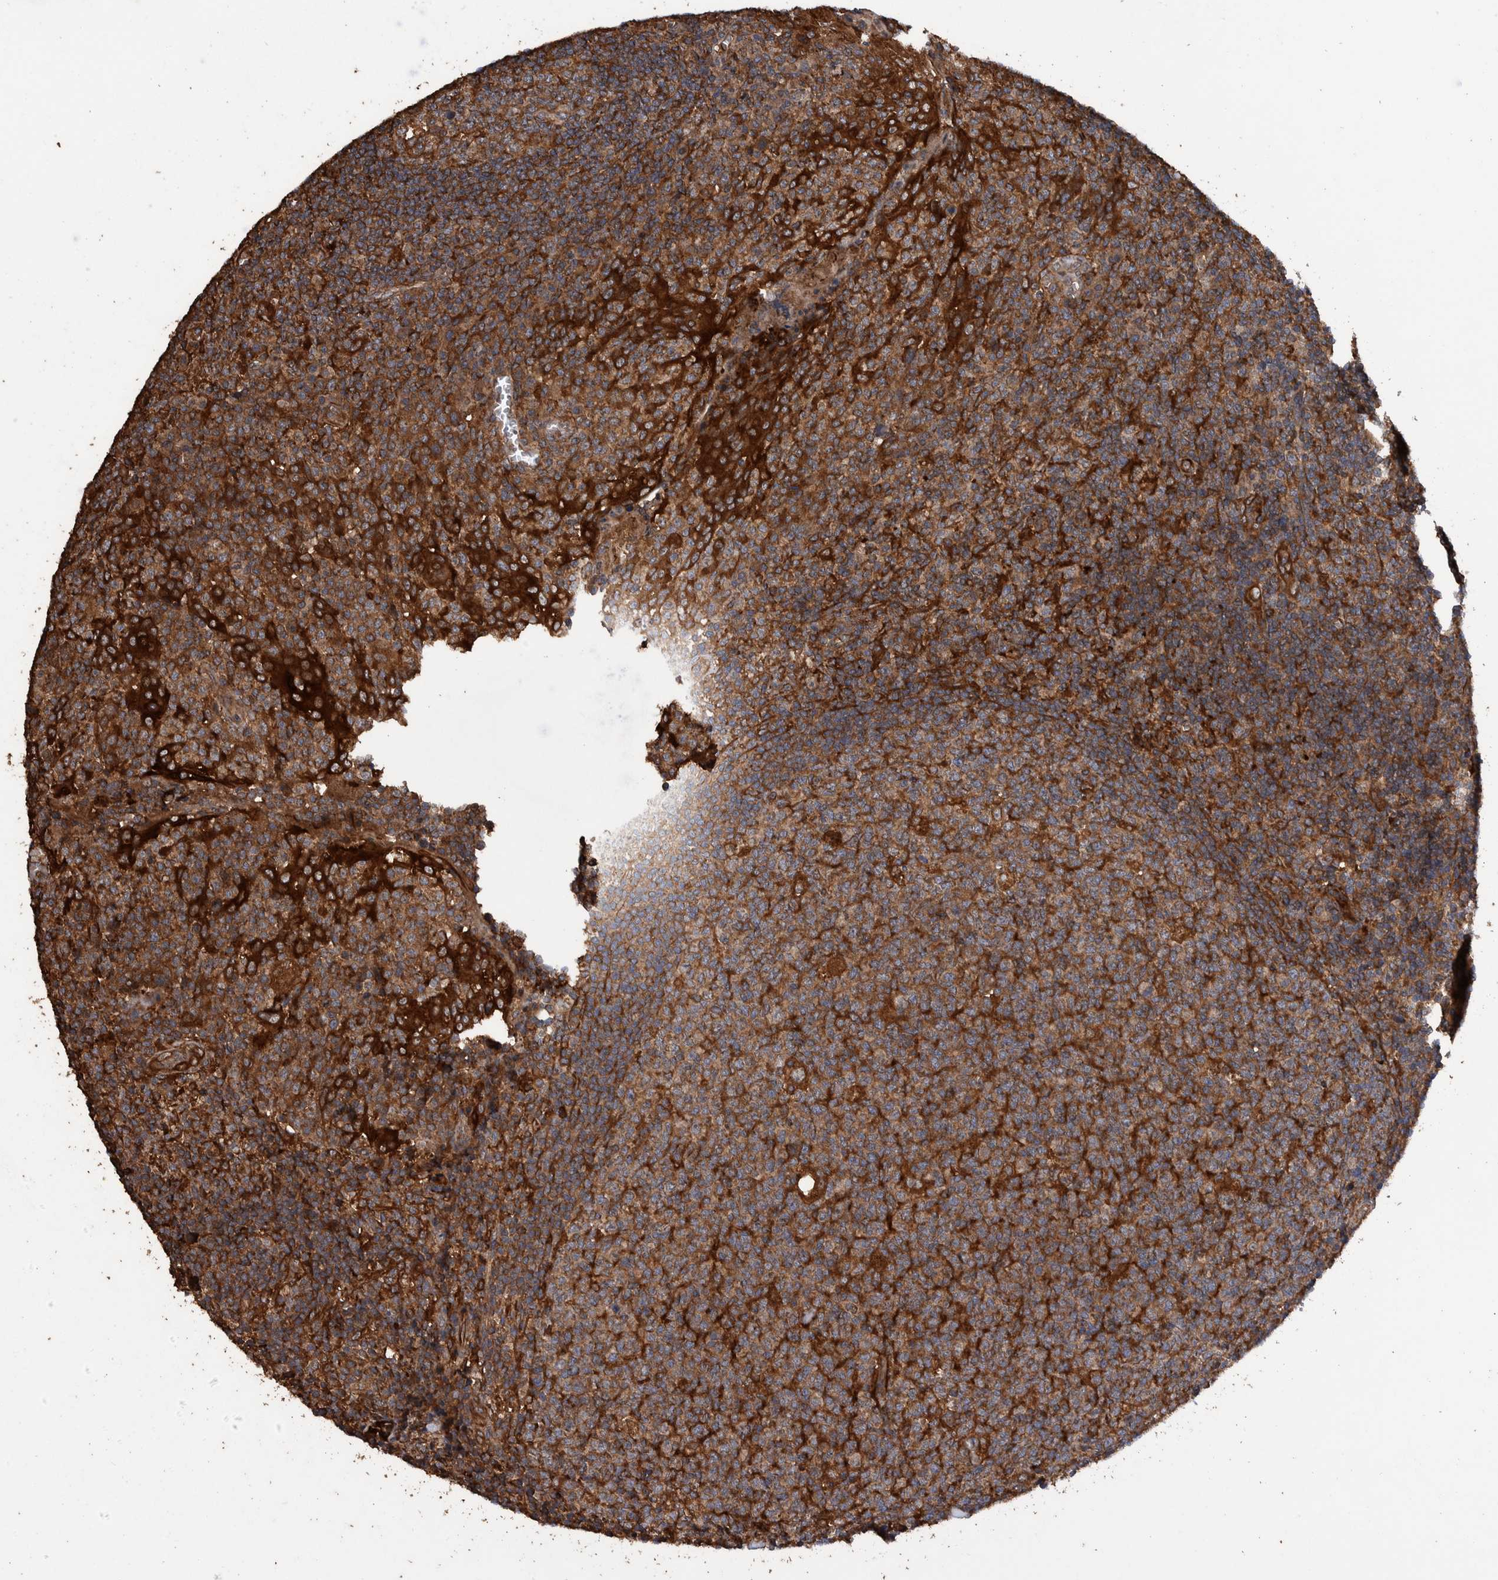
{"staining": {"intensity": "strong", "quantity": ">75%", "location": "cytoplasmic/membranous"}, "tissue": "tonsil", "cell_type": "Germinal center cells", "image_type": "normal", "snomed": [{"axis": "morphology", "description": "Normal tissue, NOS"}, {"axis": "topography", "description": "Tonsil"}], "caption": "Immunohistochemical staining of unremarkable human tonsil exhibits strong cytoplasmic/membranous protein positivity in about >75% of germinal center cells. The protein is shown in brown color, while the nuclei are stained blue.", "gene": "ENSG00000251537", "patient": {"sex": "female", "age": 19}}